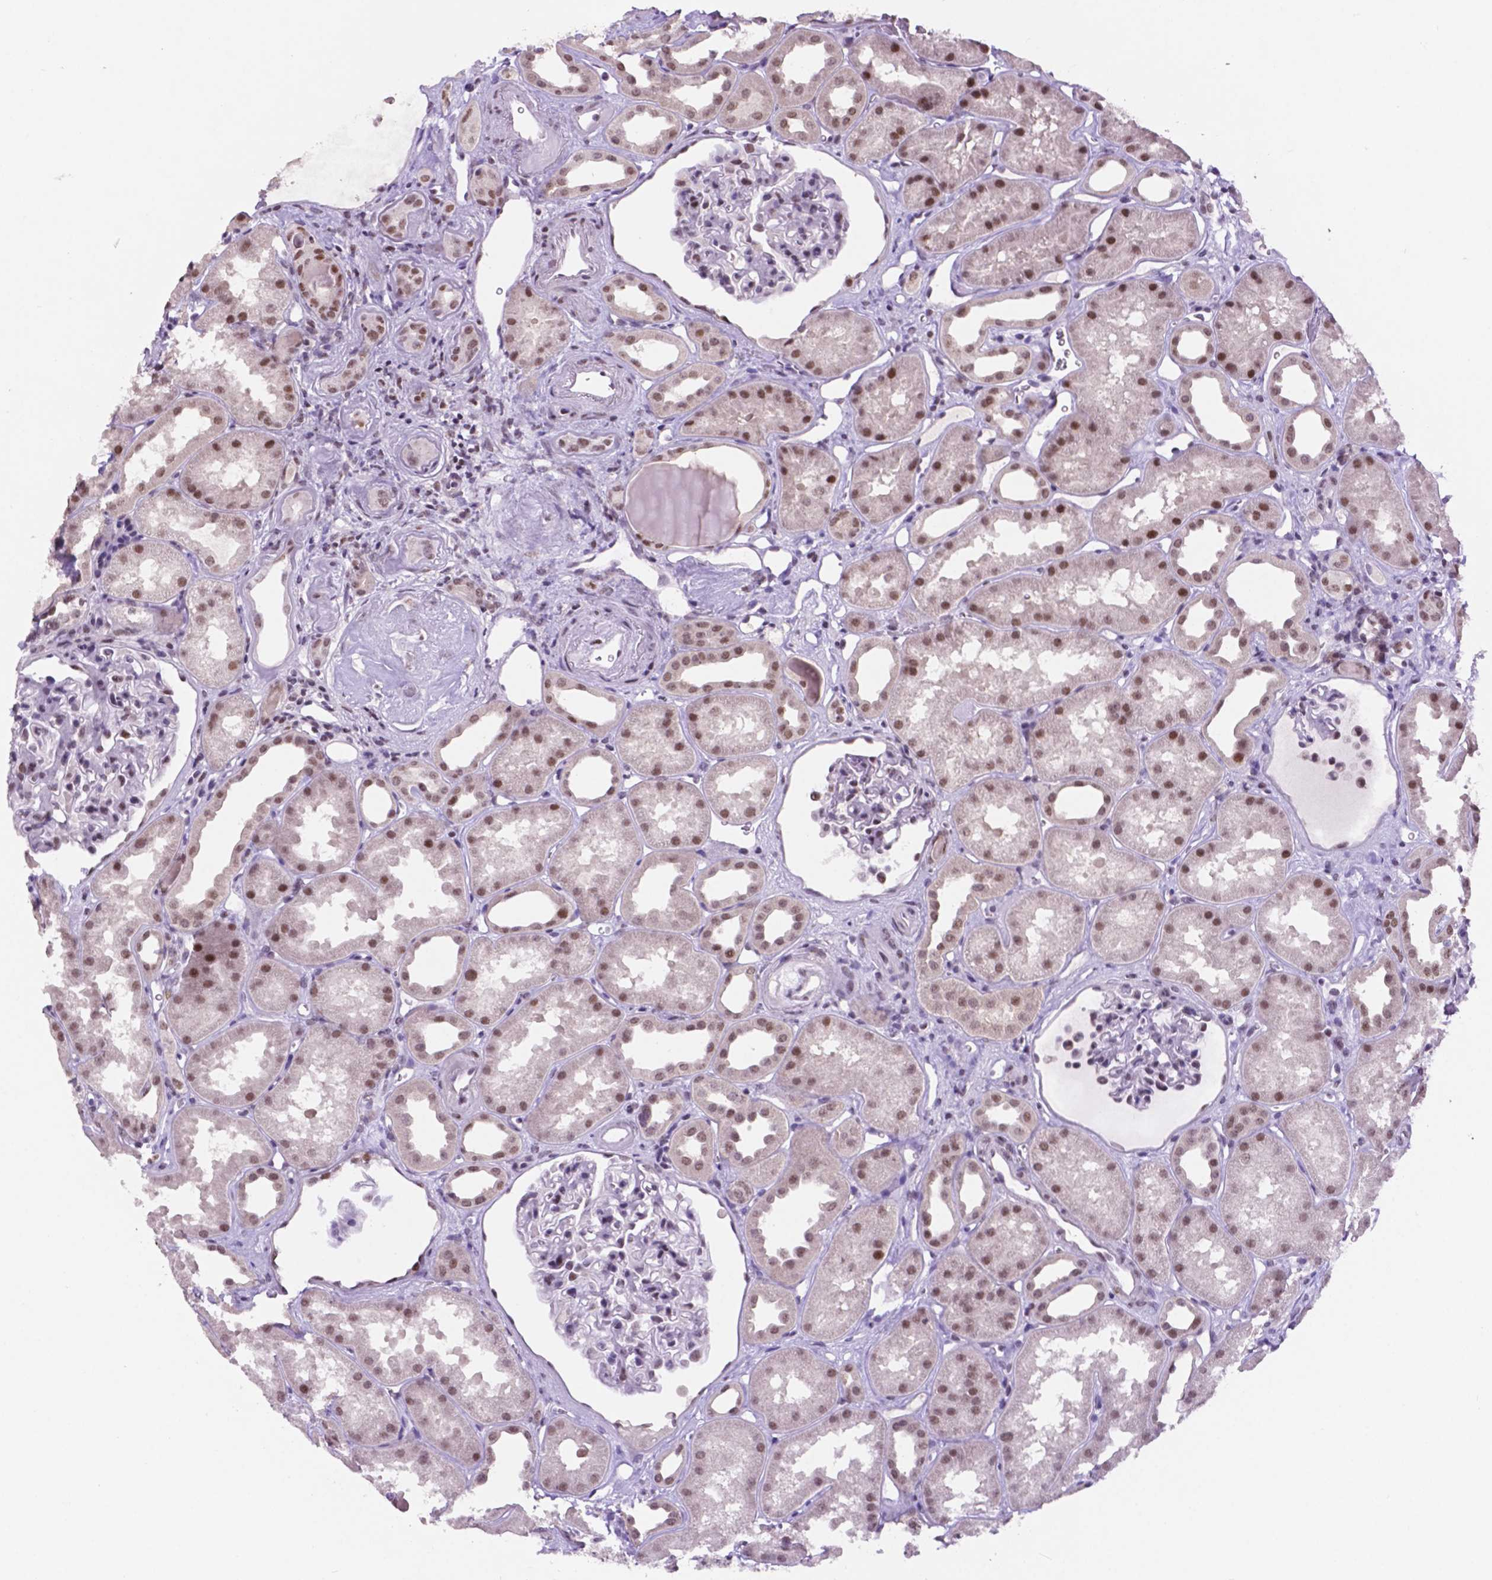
{"staining": {"intensity": "moderate", "quantity": "<25%", "location": "nuclear"}, "tissue": "kidney", "cell_type": "Cells in glomeruli", "image_type": "normal", "snomed": [{"axis": "morphology", "description": "Normal tissue, NOS"}, {"axis": "topography", "description": "Kidney"}], "caption": "The immunohistochemical stain shows moderate nuclear positivity in cells in glomeruli of unremarkable kidney. (DAB = brown stain, brightfield microscopy at high magnification).", "gene": "NCOR1", "patient": {"sex": "male", "age": 61}}